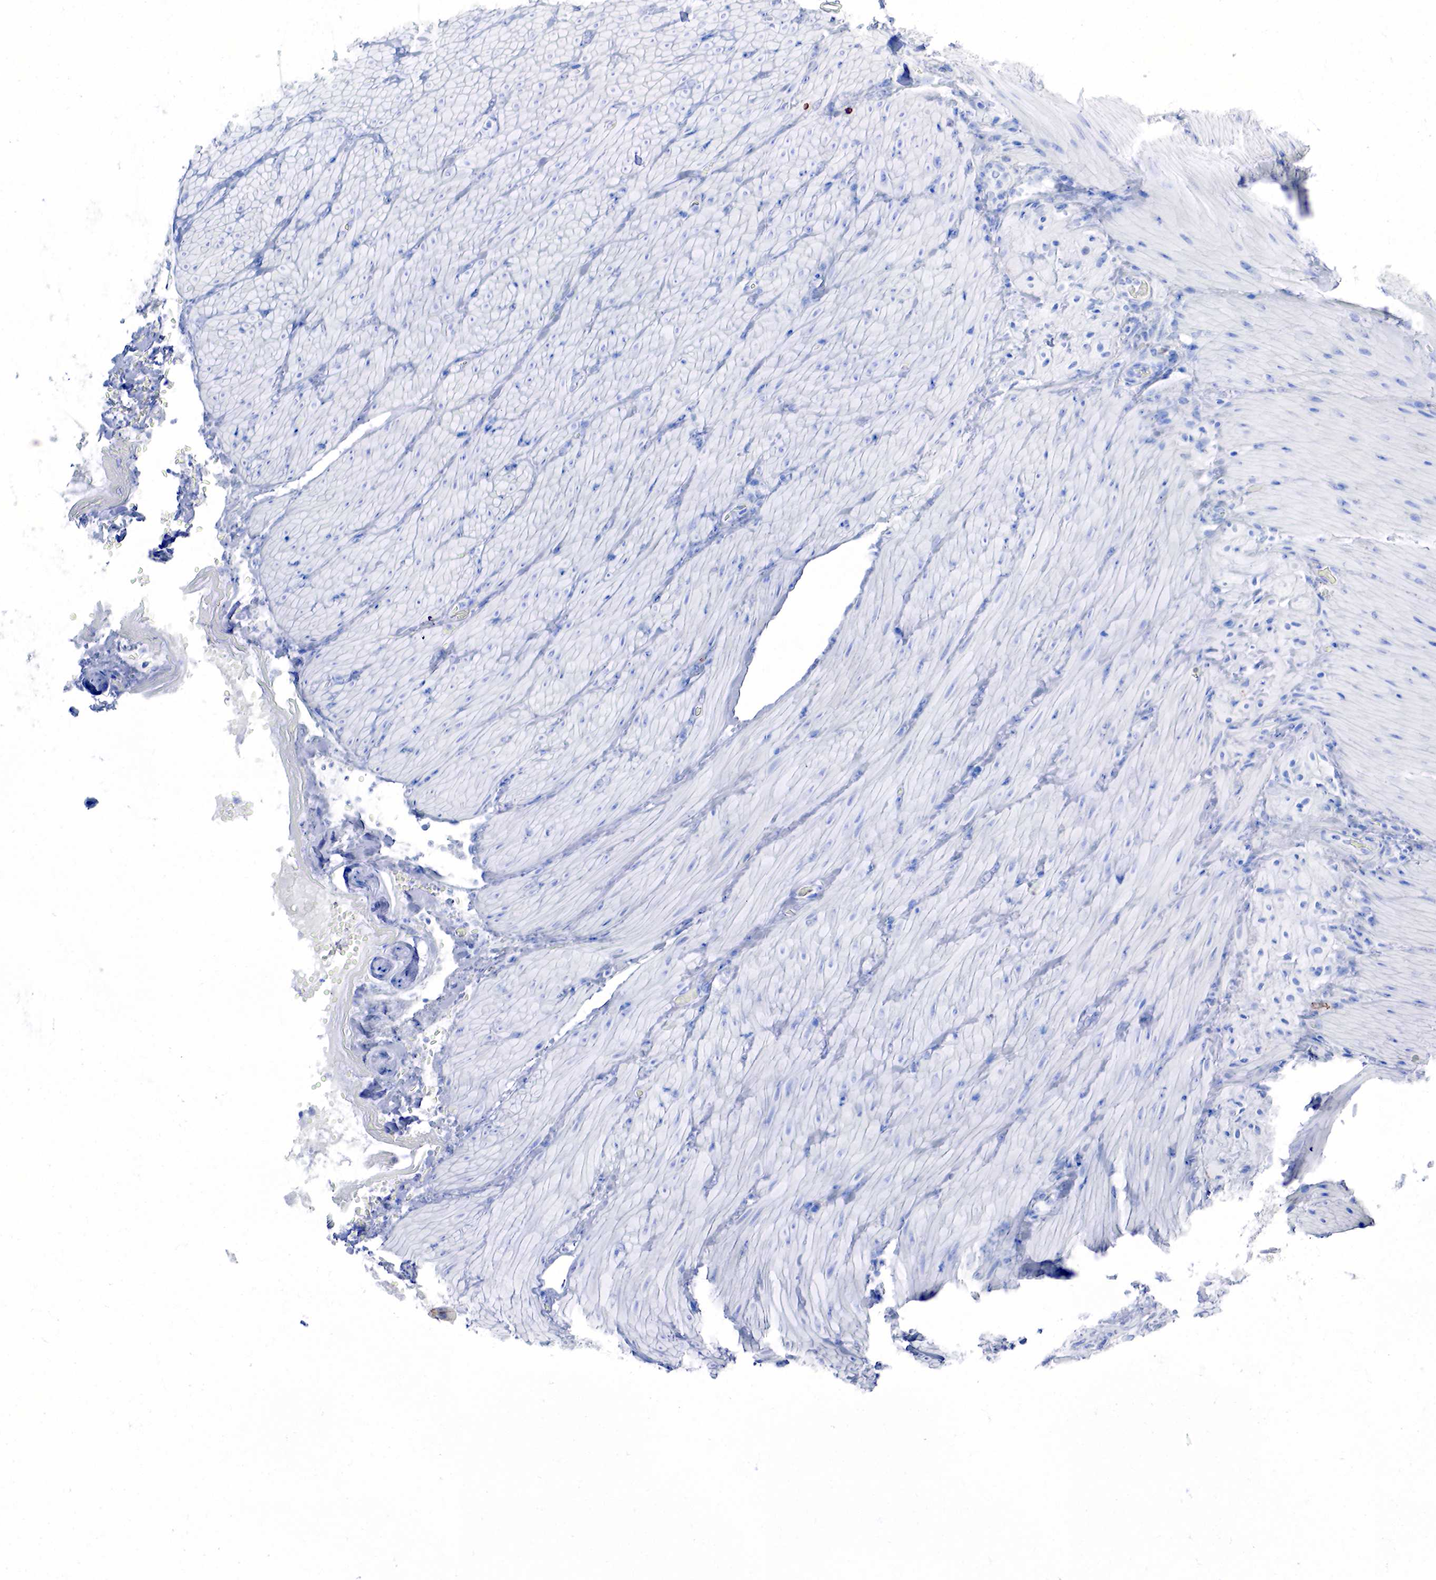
{"staining": {"intensity": "negative", "quantity": "none", "location": "none"}, "tissue": "smooth muscle", "cell_type": "Smooth muscle cells", "image_type": "normal", "snomed": [{"axis": "morphology", "description": "Normal tissue, NOS"}, {"axis": "topography", "description": "Duodenum"}], "caption": "This micrograph is of benign smooth muscle stained with immunohistochemistry (IHC) to label a protein in brown with the nuclei are counter-stained blue. There is no staining in smooth muscle cells.", "gene": "CHGA", "patient": {"sex": "male", "age": 63}}